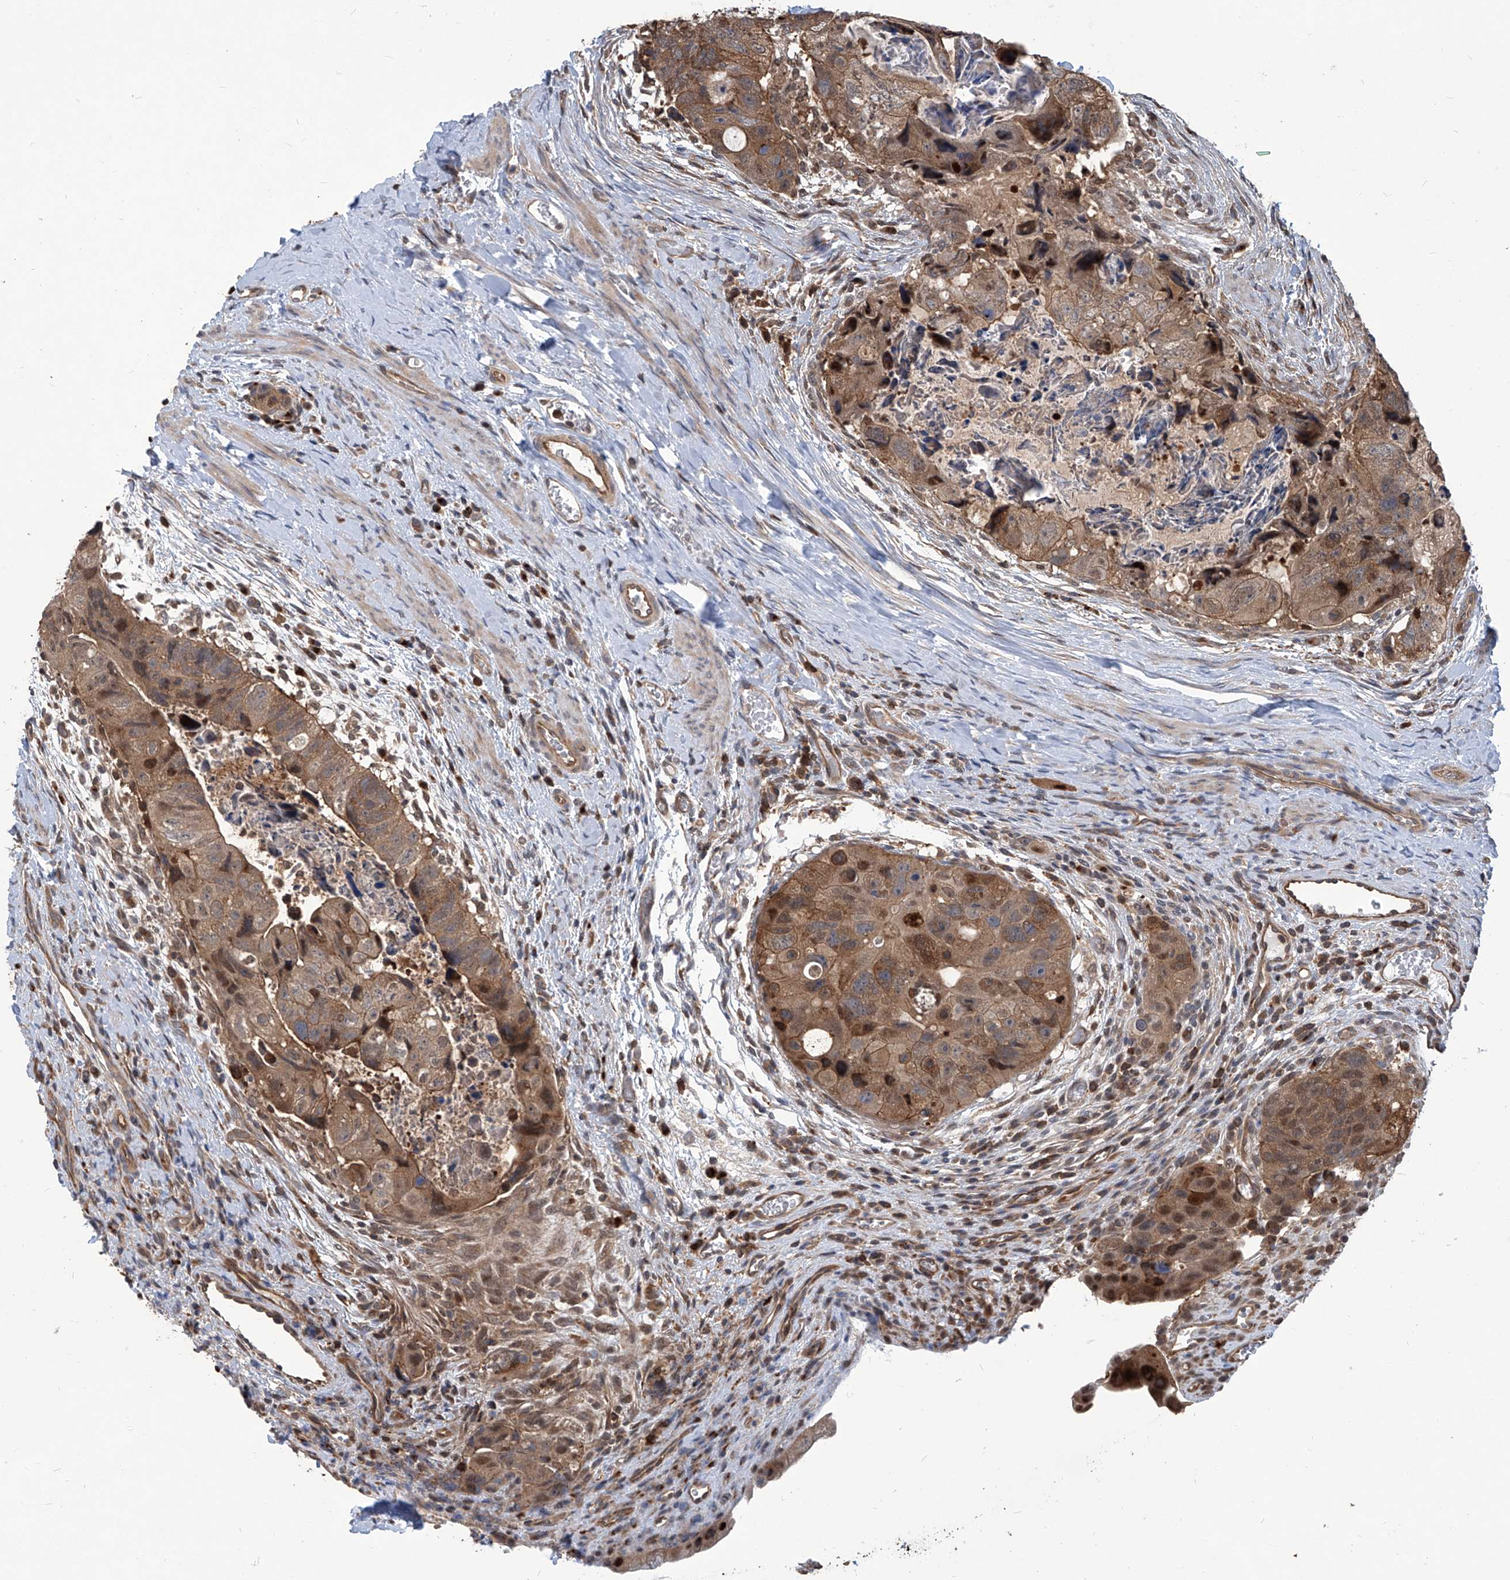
{"staining": {"intensity": "moderate", "quantity": ">75%", "location": "cytoplasmic/membranous,nuclear"}, "tissue": "colorectal cancer", "cell_type": "Tumor cells", "image_type": "cancer", "snomed": [{"axis": "morphology", "description": "Adenocarcinoma, NOS"}, {"axis": "topography", "description": "Rectum"}], "caption": "DAB immunohistochemical staining of human colorectal cancer exhibits moderate cytoplasmic/membranous and nuclear protein staining in approximately >75% of tumor cells. (brown staining indicates protein expression, while blue staining denotes nuclei).", "gene": "PSMB1", "patient": {"sex": "male", "age": 59}}